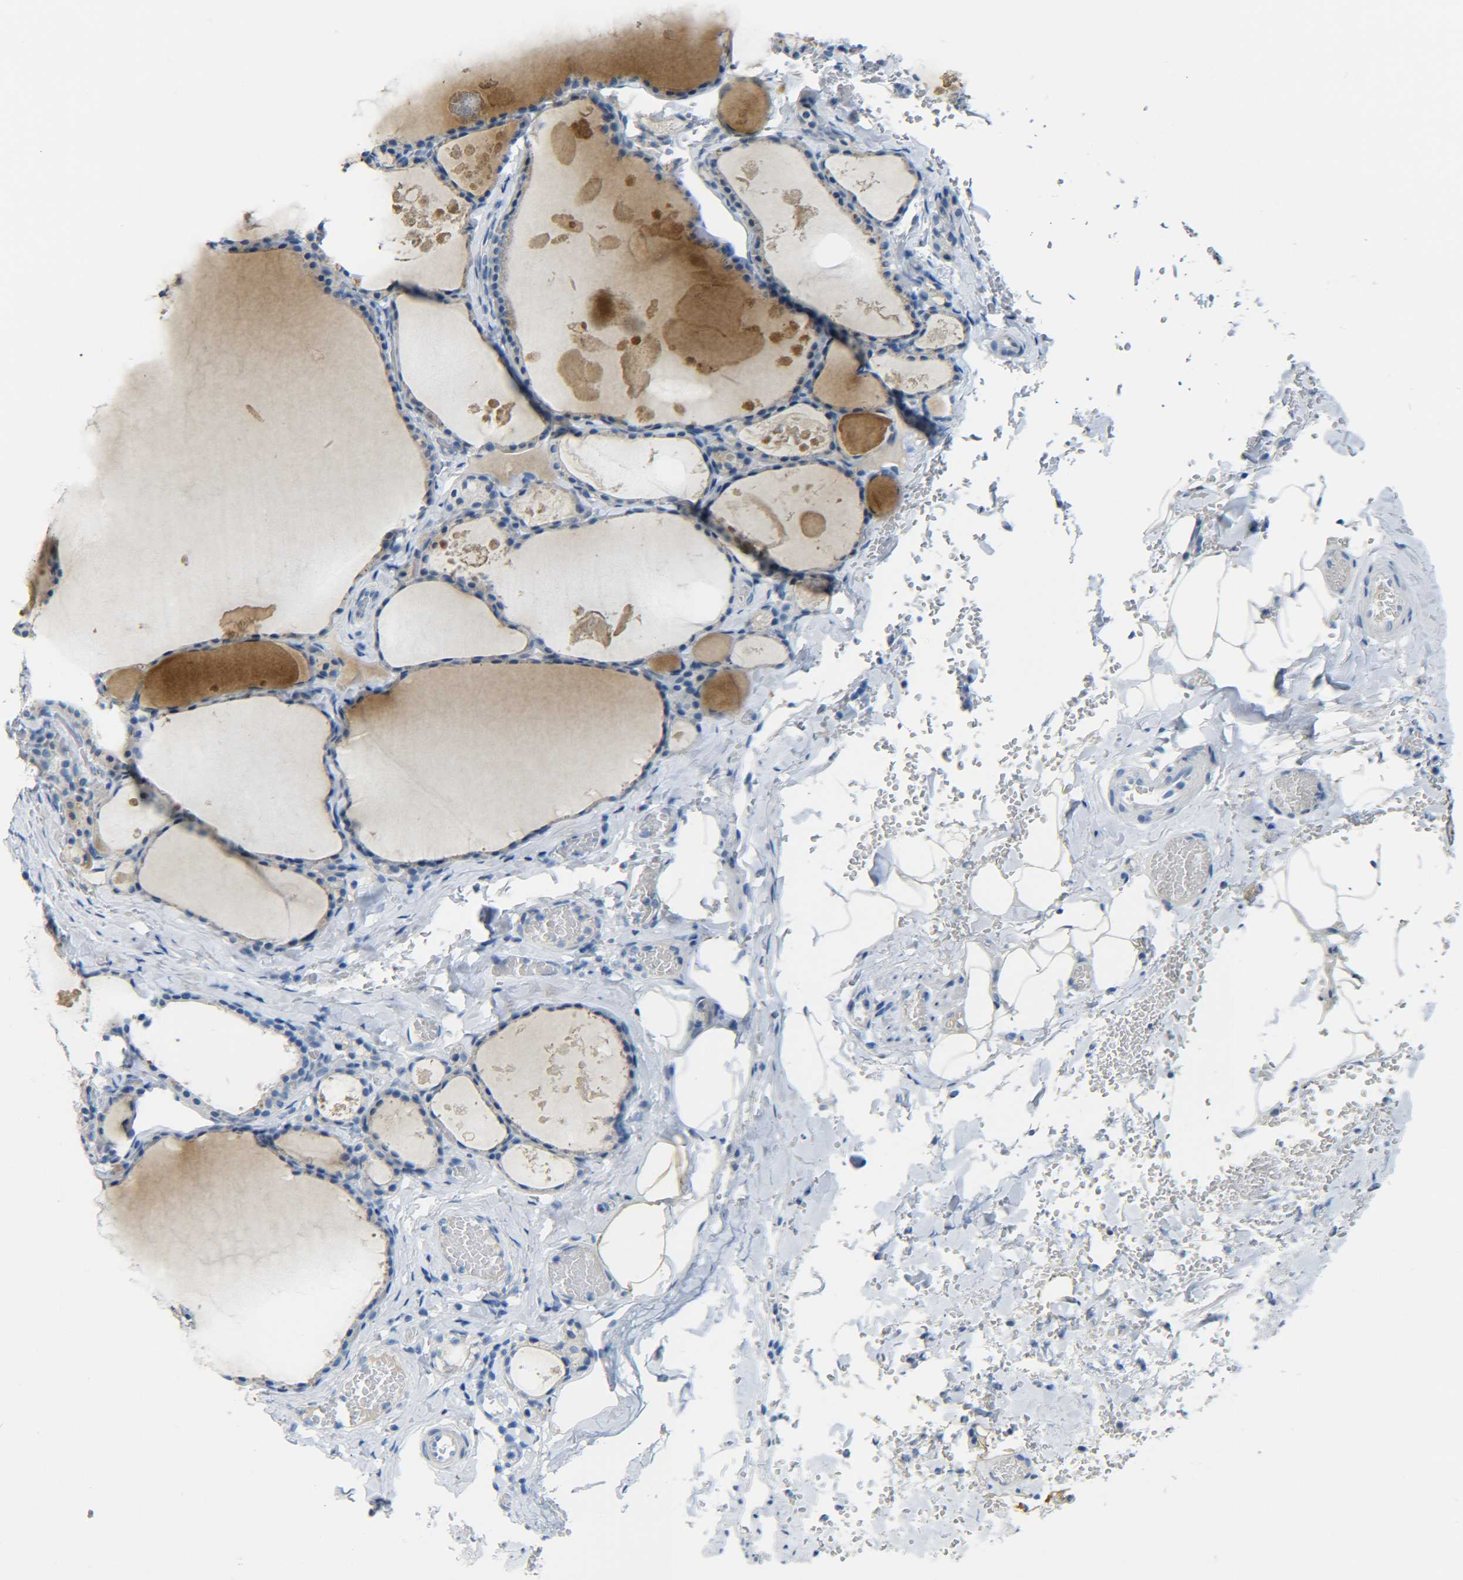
{"staining": {"intensity": "negative", "quantity": "none", "location": "none"}, "tissue": "thyroid gland", "cell_type": "Glandular cells", "image_type": "normal", "snomed": [{"axis": "morphology", "description": "Normal tissue, NOS"}, {"axis": "topography", "description": "Thyroid gland"}], "caption": "Thyroid gland stained for a protein using immunohistochemistry shows no positivity glandular cells.", "gene": "C15orf48", "patient": {"sex": "male", "age": 56}}